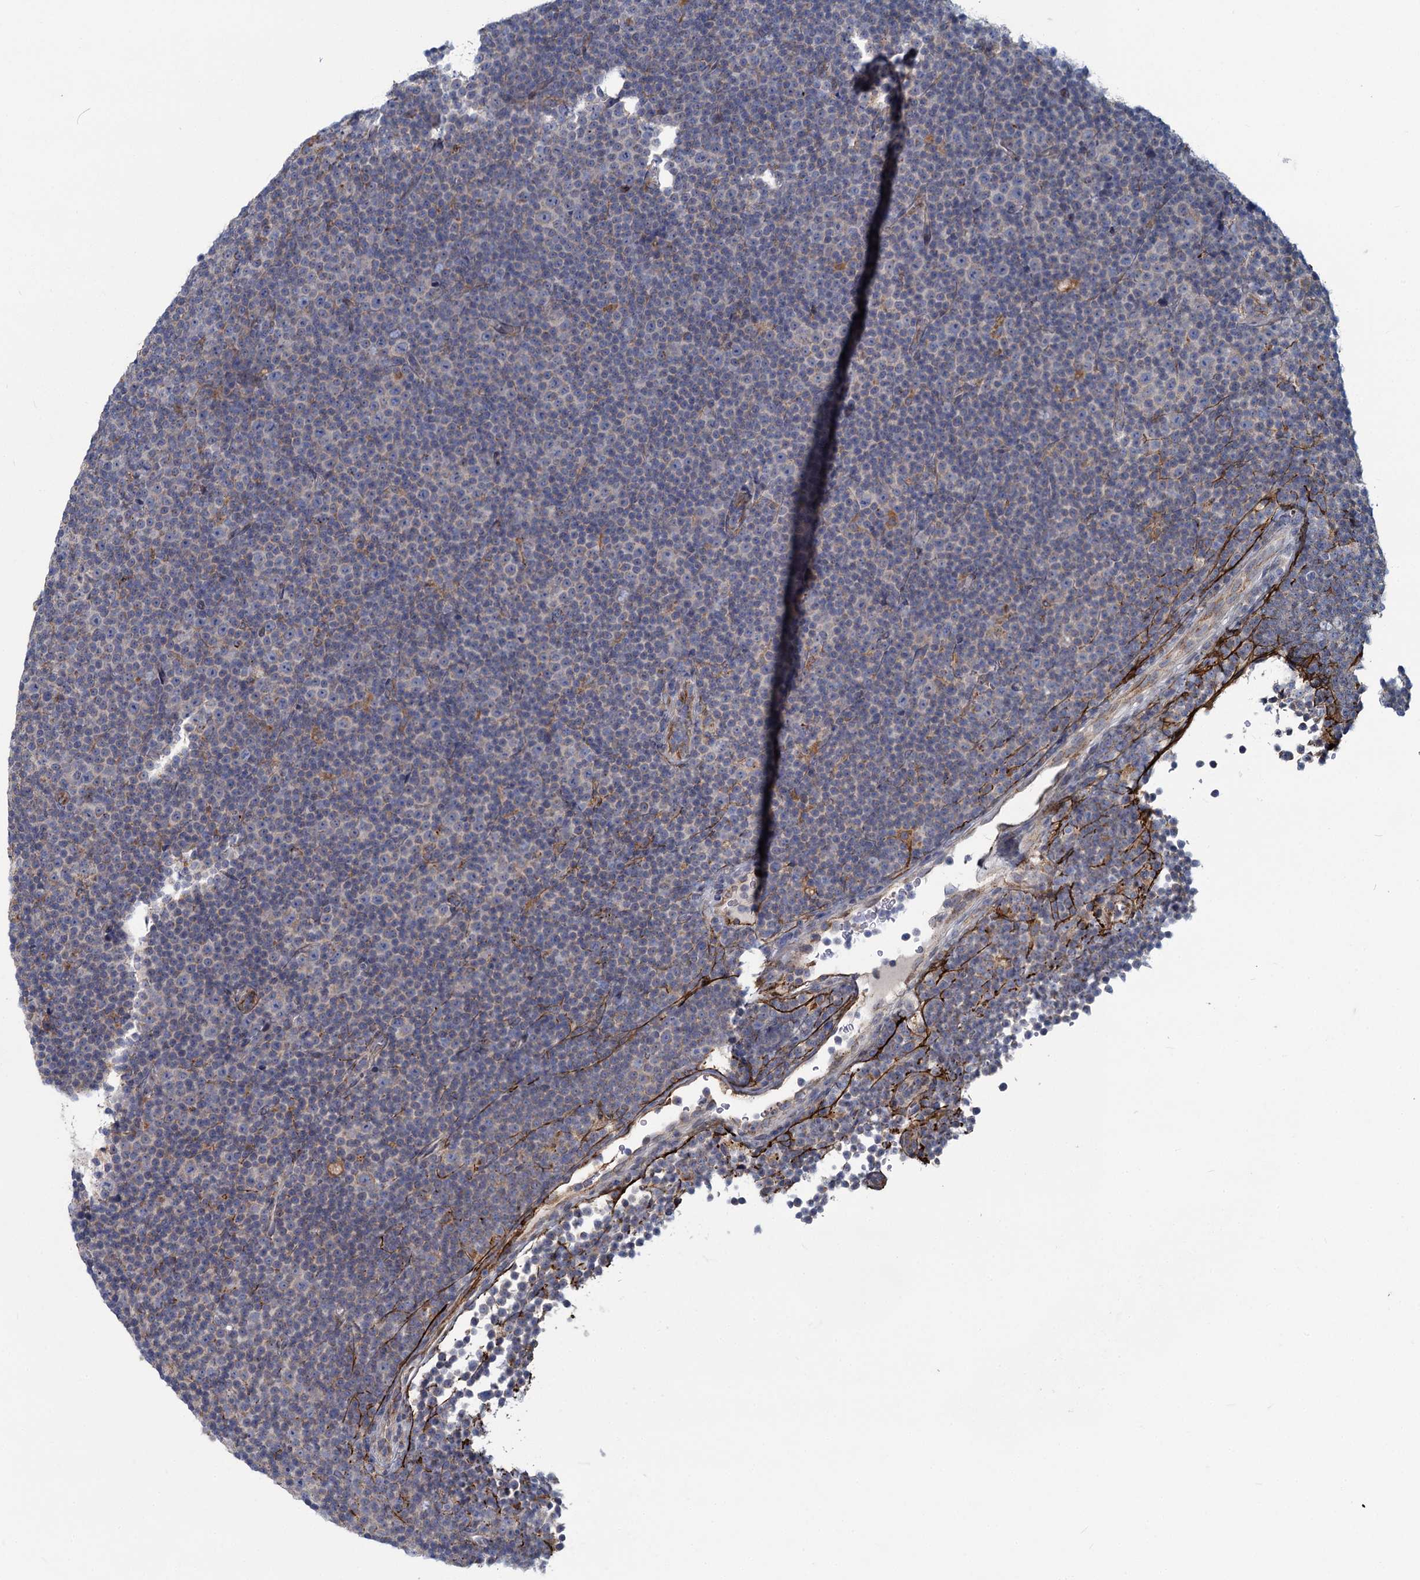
{"staining": {"intensity": "negative", "quantity": "none", "location": "none"}, "tissue": "lymphoma", "cell_type": "Tumor cells", "image_type": "cancer", "snomed": [{"axis": "morphology", "description": "Malignant lymphoma, non-Hodgkin's type, Low grade"}, {"axis": "topography", "description": "Lymph node"}], "caption": "Low-grade malignant lymphoma, non-Hodgkin's type was stained to show a protein in brown. There is no significant positivity in tumor cells.", "gene": "ADCY2", "patient": {"sex": "female", "age": 67}}